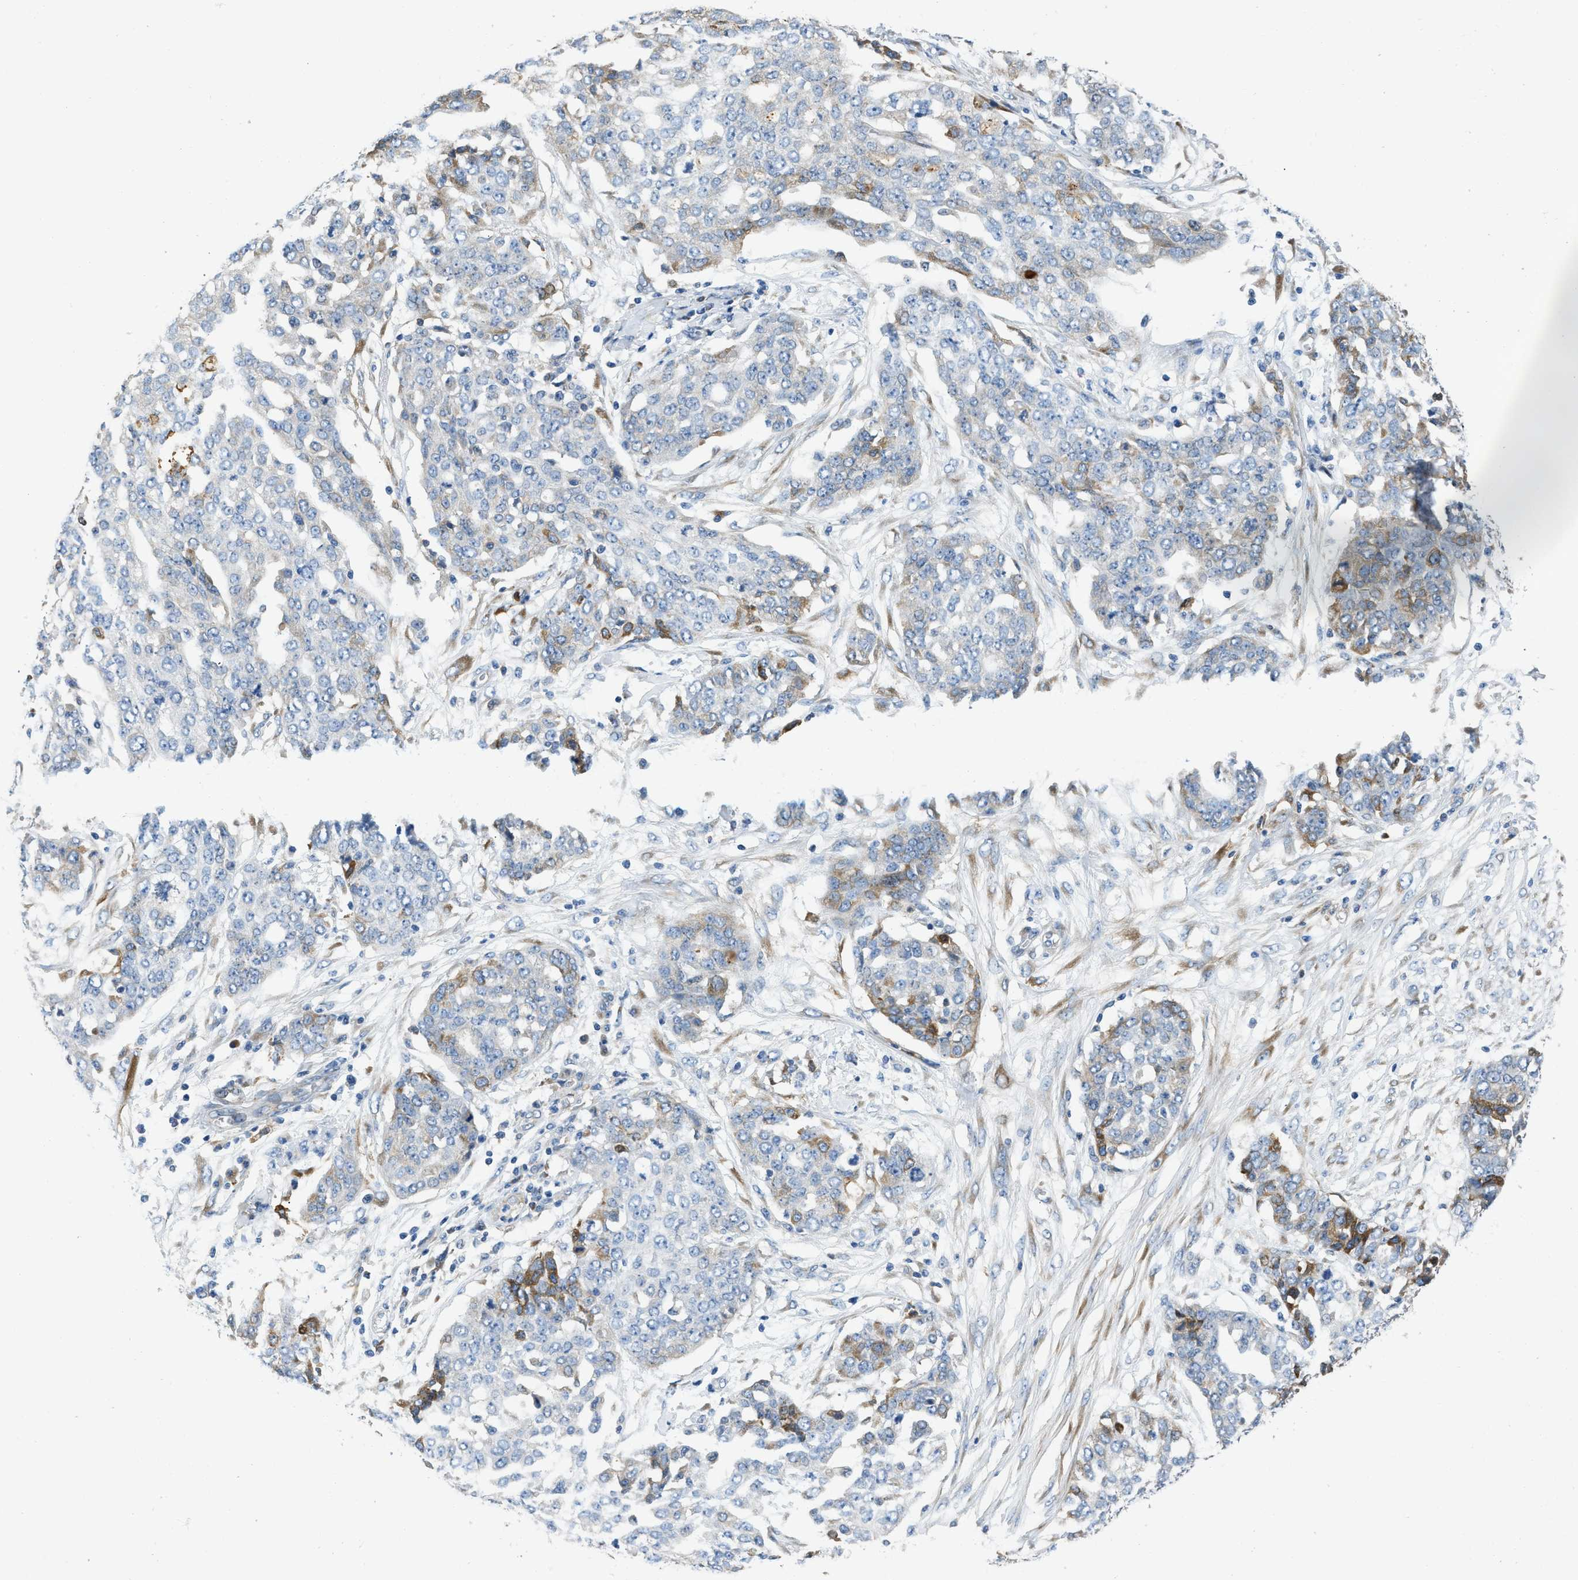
{"staining": {"intensity": "weak", "quantity": "<25%", "location": "cytoplasmic/membranous"}, "tissue": "ovarian cancer", "cell_type": "Tumor cells", "image_type": "cancer", "snomed": [{"axis": "morphology", "description": "Cystadenocarcinoma, serous, NOS"}, {"axis": "topography", "description": "Soft tissue"}, {"axis": "topography", "description": "Ovary"}], "caption": "Tumor cells show no significant positivity in ovarian cancer (serous cystadenocarcinoma).", "gene": "GGCX", "patient": {"sex": "female", "age": 57}}